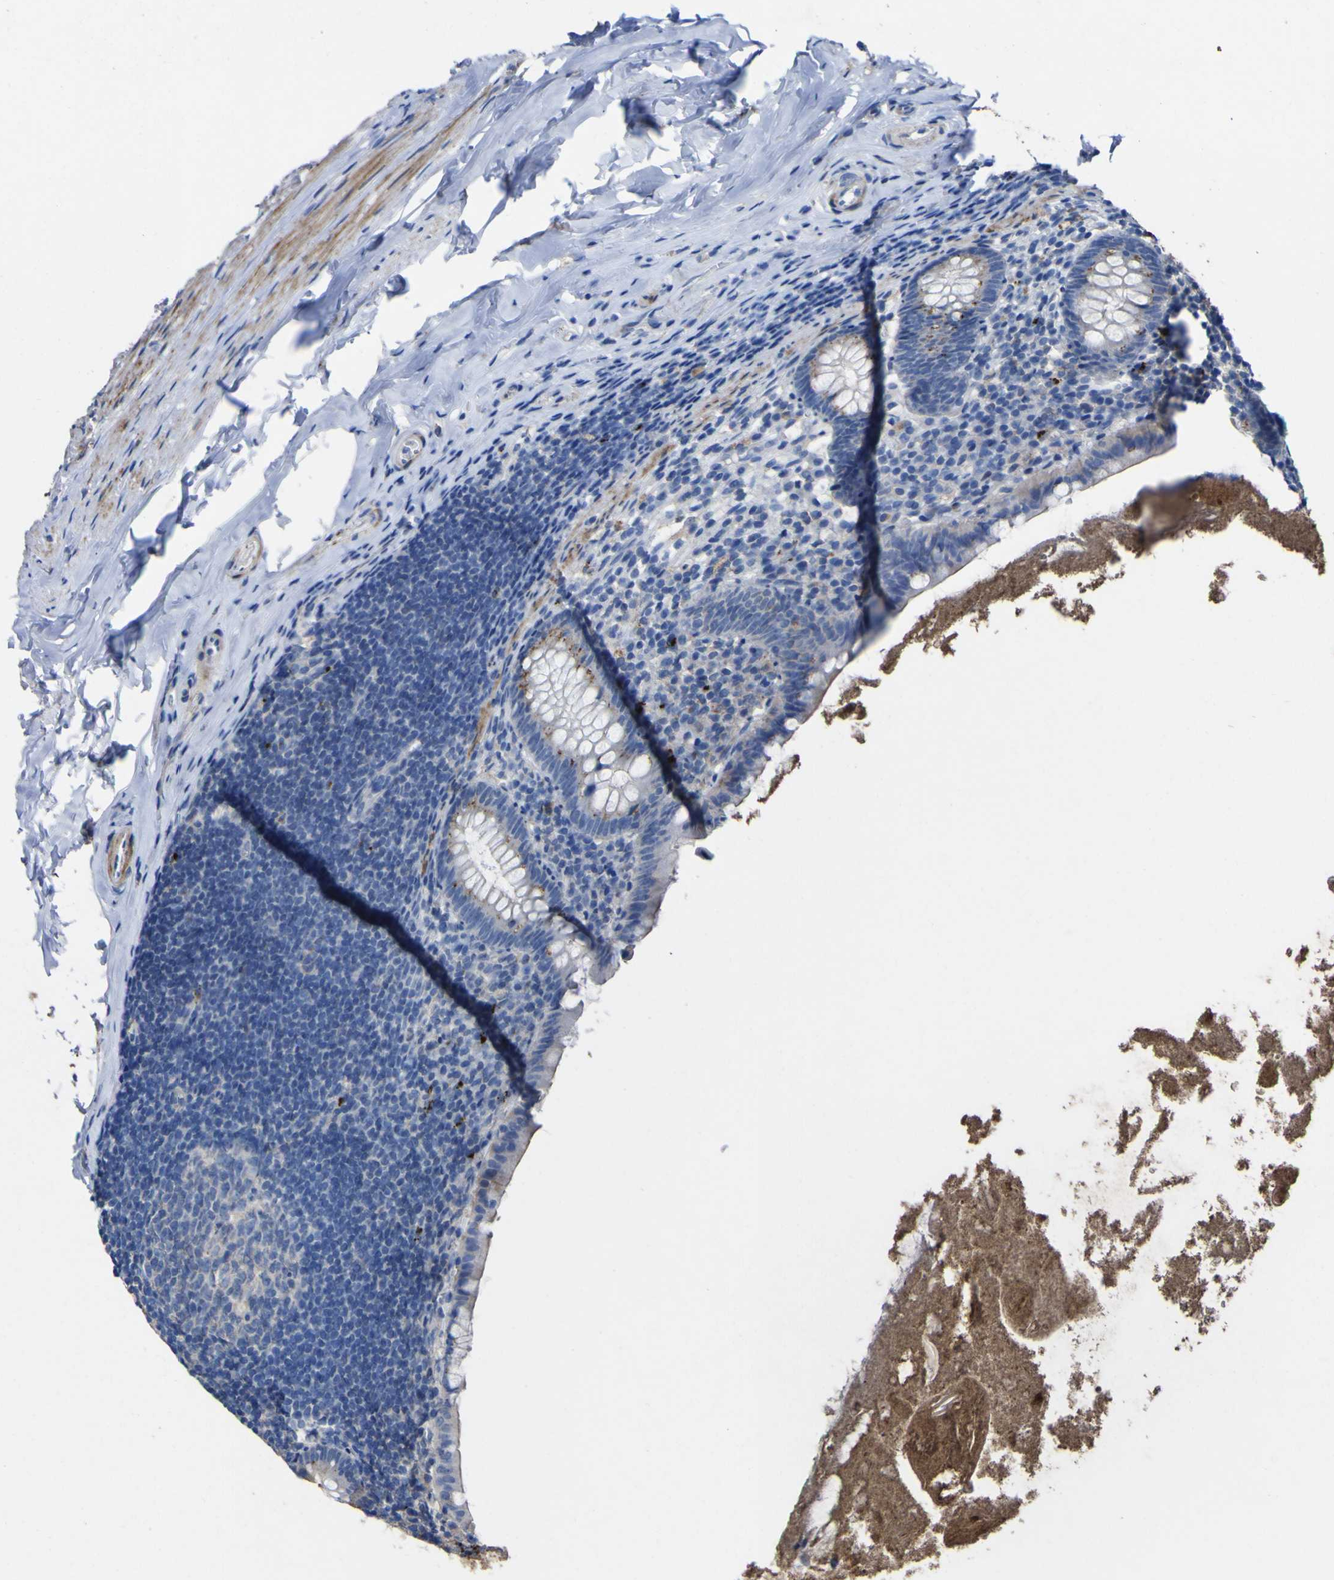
{"staining": {"intensity": "weak", "quantity": "<25%", "location": "cytoplasmic/membranous"}, "tissue": "appendix", "cell_type": "Glandular cells", "image_type": "normal", "snomed": [{"axis": "morphology", "description": "Normal tissue, NOS"}, {"axis": "topography", "description": "Appendix"}], "caption": "Immunohistochemical staining of normal human appendix exhibits no significant expression in glandular cells.", "gene": "AGO4", "patient": {"sex": "male", "age": 52}}